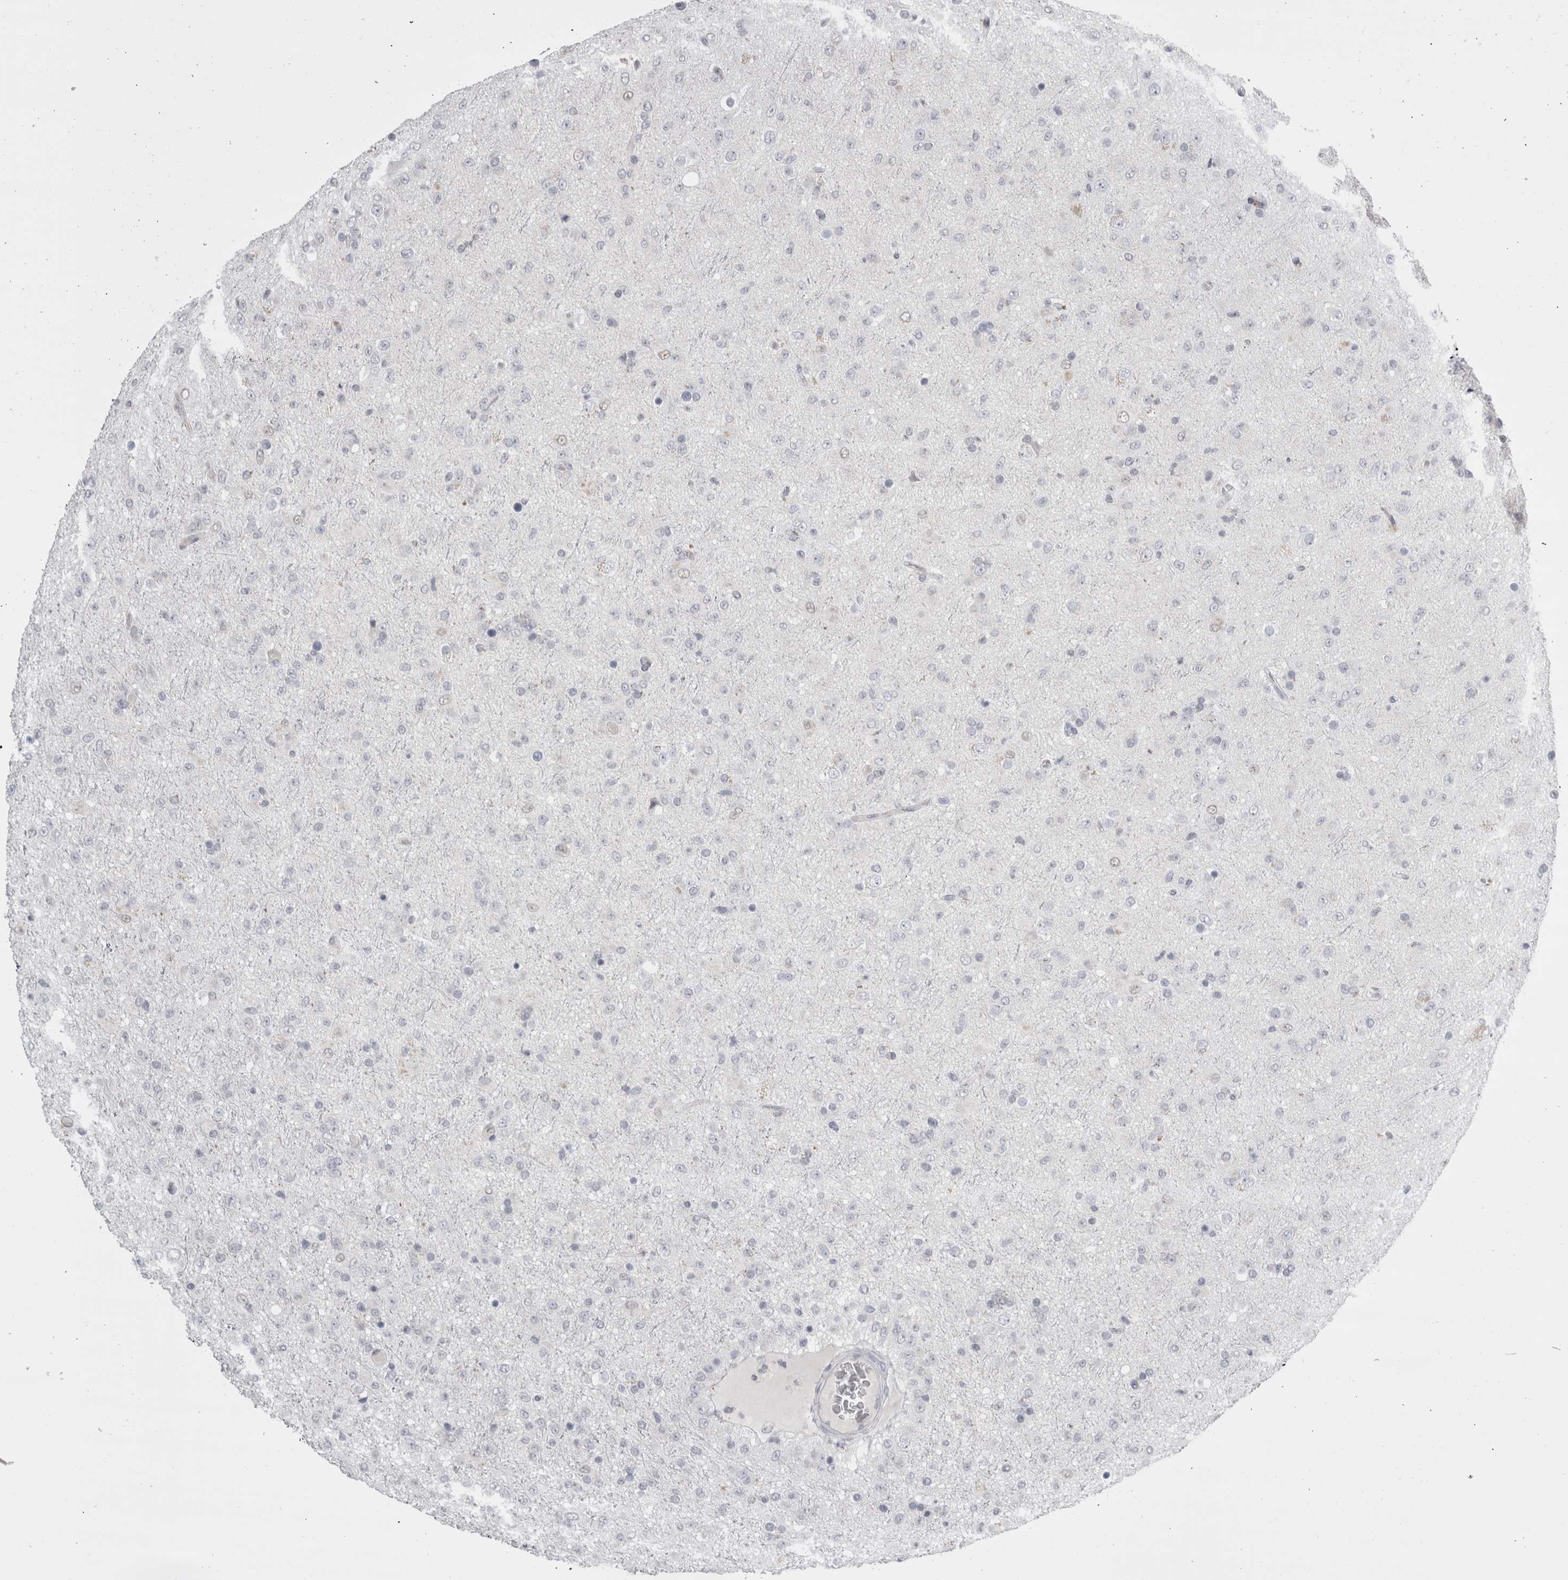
{"staining": {"intensity": "negative", "quantity": "none", "location": "none"}, "tissue": "glioma", "cell_type": "Tumor cells", "image_type": "cancer", "snomed": [{"axis": "morphology", "description": "Glioma, malignant, Low grade"}, {"axis": "topography", "description": "Brain"}], "caption": "DAB immunohistochemical staining of human glioma displays no significant positivity in tumor cells.", "gene": "FNDC8", "patient": {"sex": "male", "age": 65}}